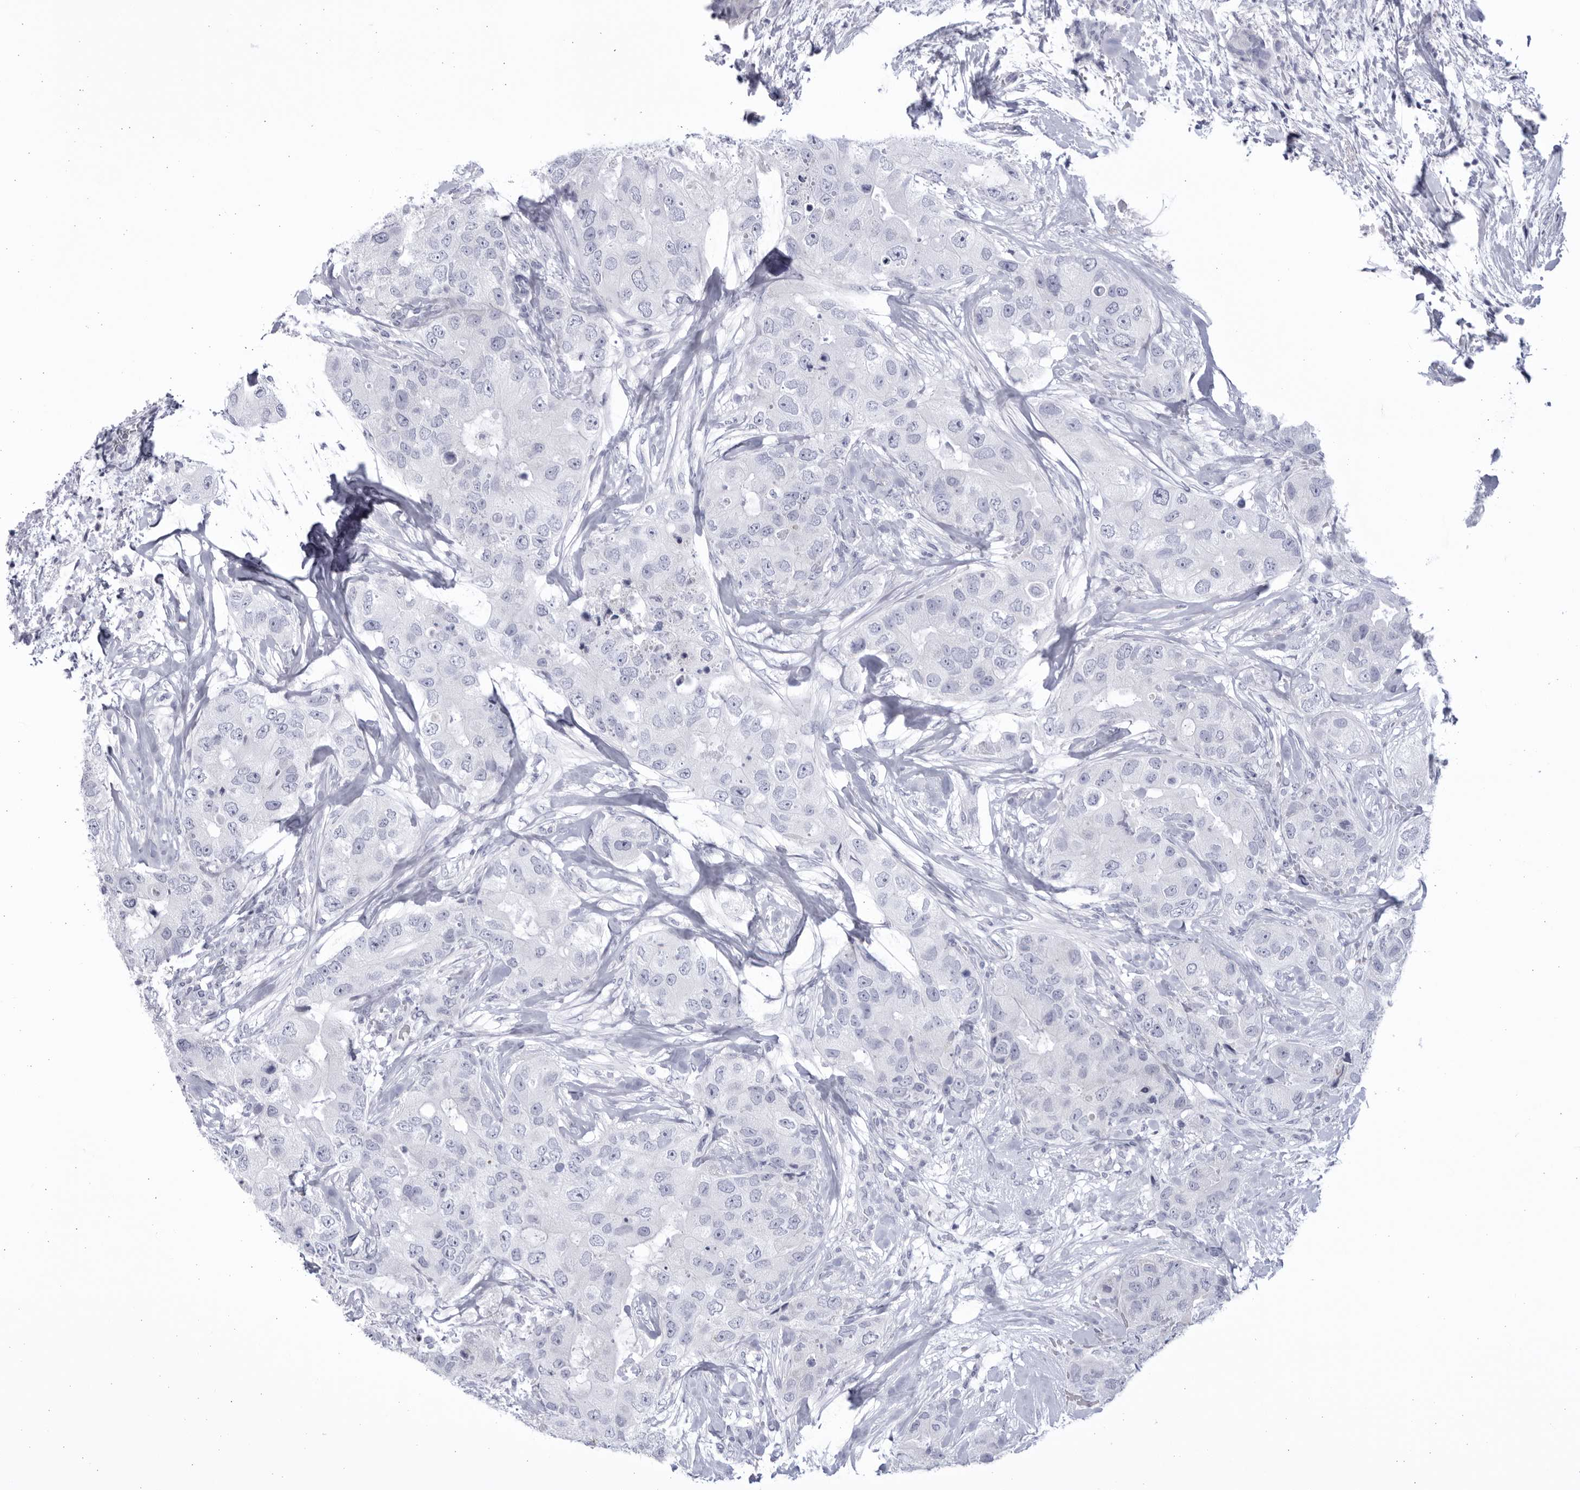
{"staining": {"intensity": "negative", "quantity": "none", "location": "none"}, "tissue": "breast cancer", "cell_type": "Tumor cells", "image_type": "cancer", "snomed": [{"axis": "morphology", "description": "Duct carcinoma"}, {"axis": "topography", "description": "Breast"}], "caption": "High magnification brightfield microscopy of breast cancer (infiltrating ductal carcinoma) stained with DAB (3,3'-diaminobenzidine) (brown) and counterstained with hematoxylin (blue): tumor cells show no significant expression.", "gene": "CCDC181", "patient": {"sex": "female", "age": 62}}